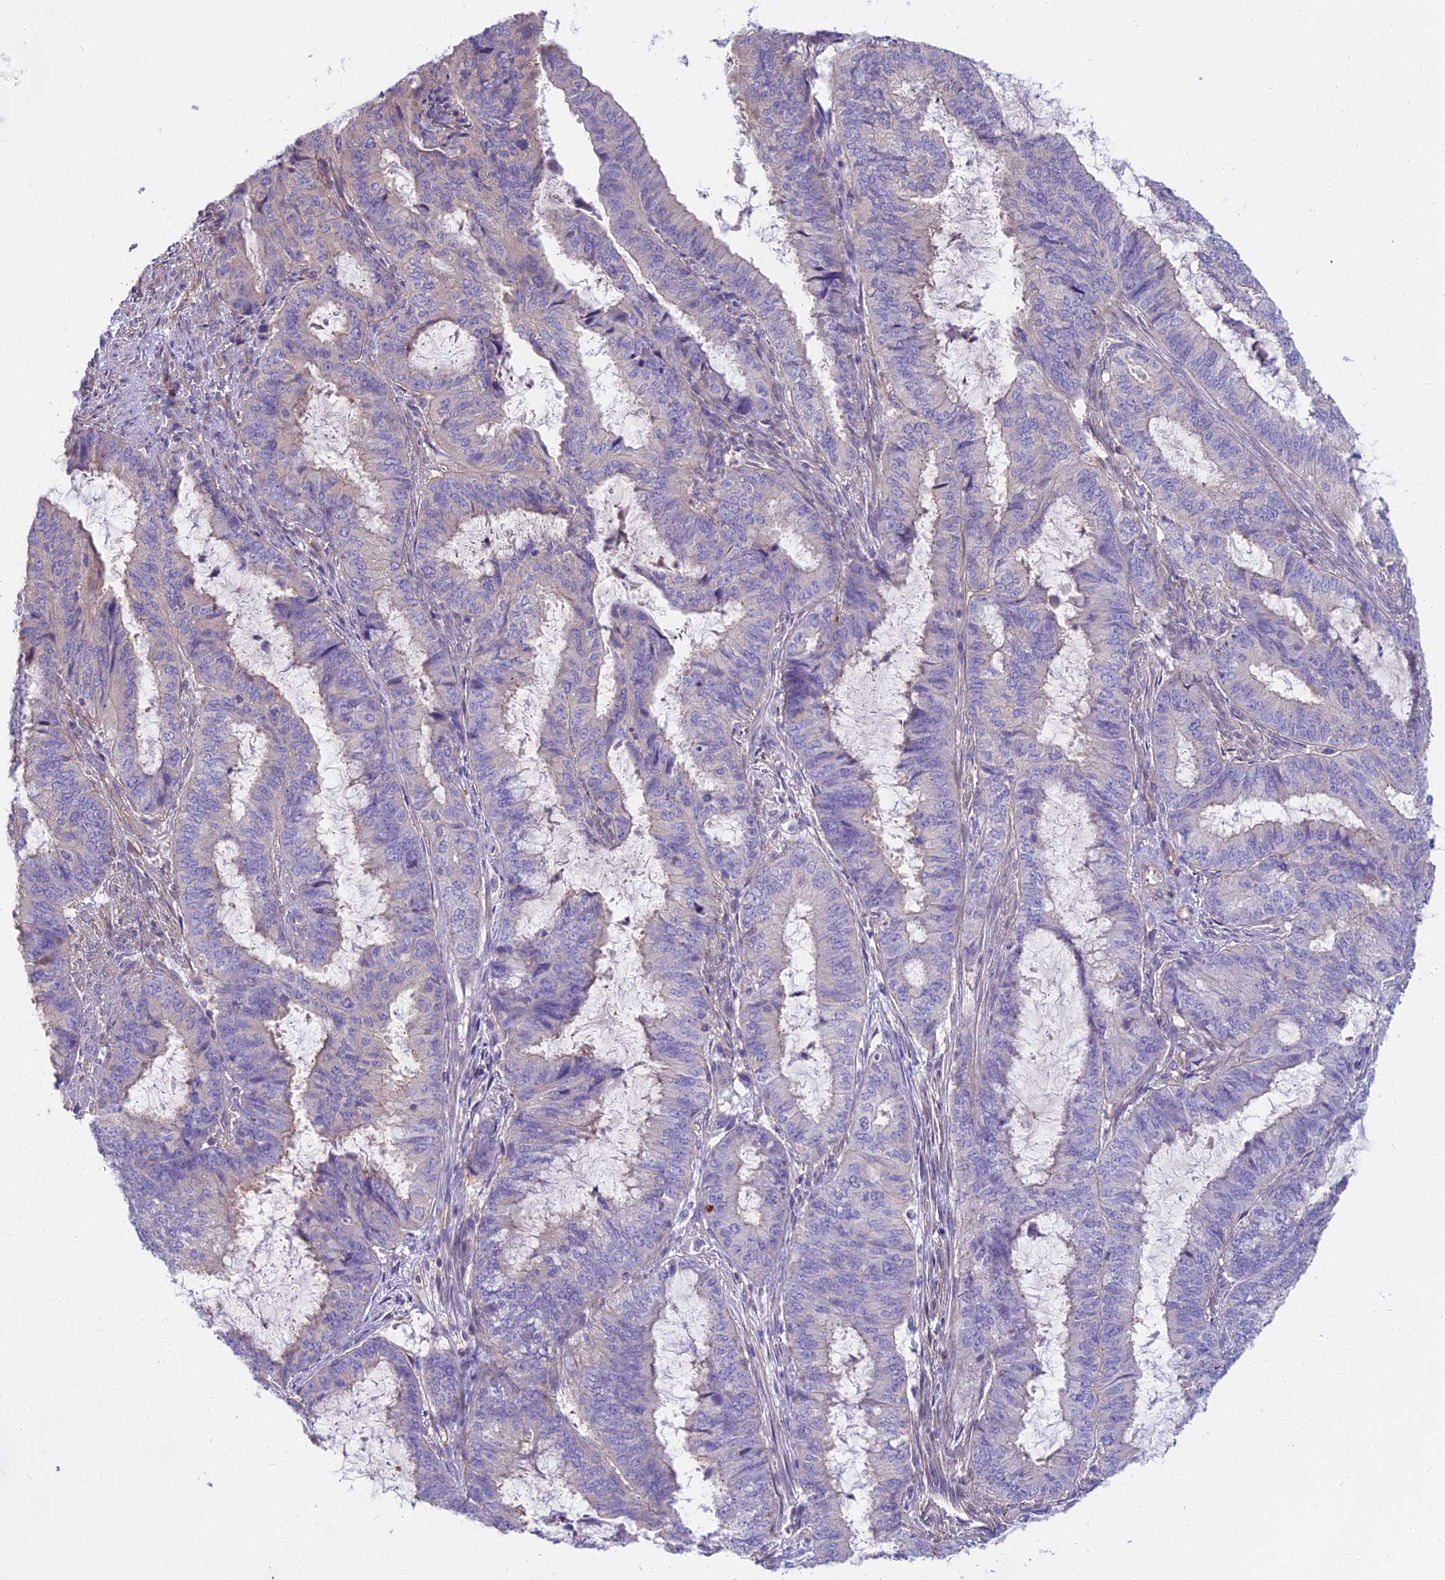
{"staining": {"intensity": "negative", "quantity": "none", "location": "none"}, "tissue": "endometrial cancer", "cell_type": "Tumor cells", "image_type": "cancer", "snomed": [{"axis": "morphology", "description": "Adenocarcinoma, NOS"}, {"axis": "topography", "description": "Endometrium"}], "caption": "Tumor cells show no significant expression in endometrial cancer.", "gene": "HLA-DOA", "patient": {"sex": "female", "age": 51}}